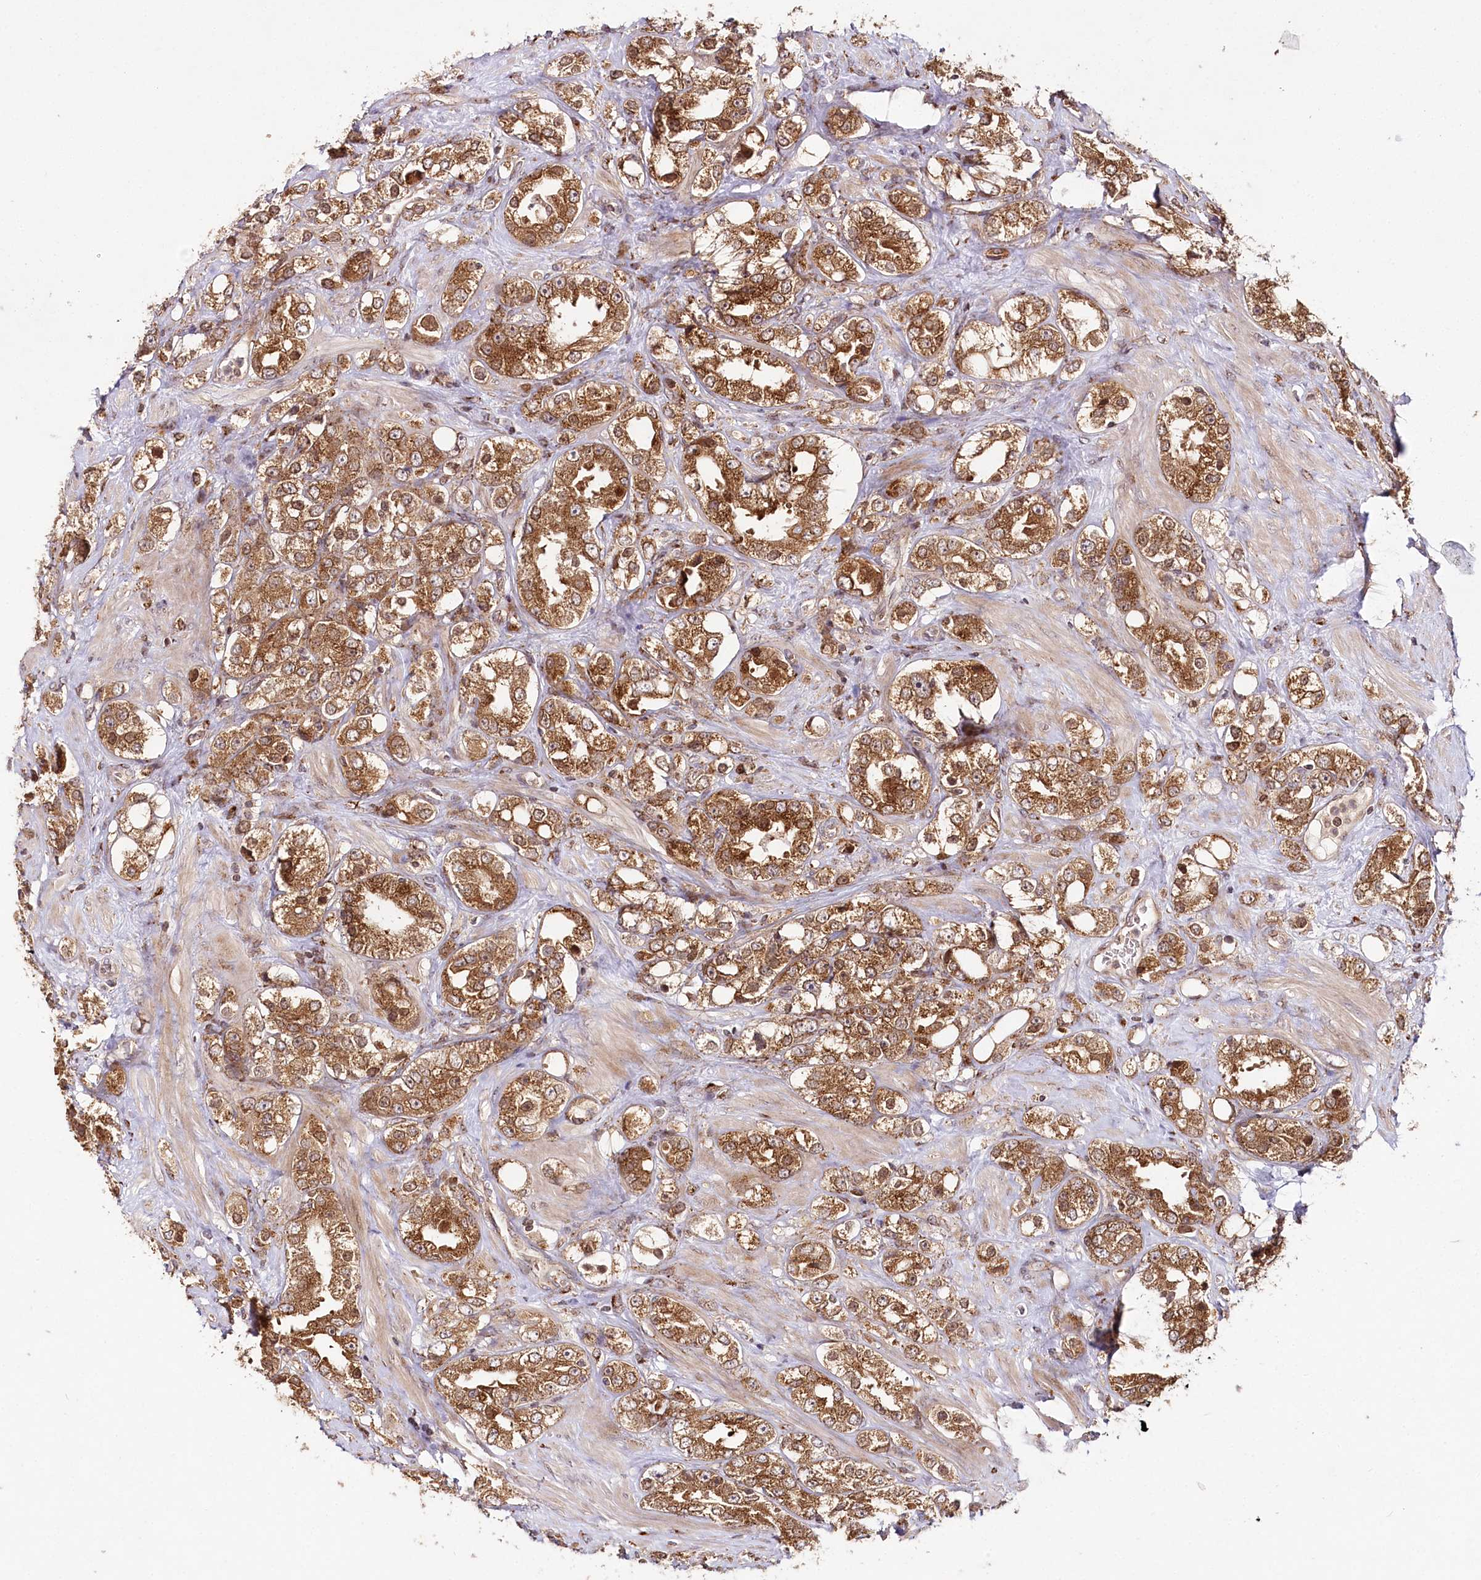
{"staining": {"intensity": "strong", "quantity": ">75%", "location": "cytoplasmic/membranous"}, "tissue": "prostate cancer", "cell_type": "Tumor cells", "image_type": "cancer", "snomed": [{"axis": "morphology", "description": "Adenocarcinoma, NOS"}, {"axis": "topography", "description": "Prostate"}], "caption": "Immunohistochemical staining of prostate cancer (adenocarcinoma) reveals high levels of strong cytoplasmic/membranous protein staining in about >75% of tumor cells.", "gene": "COPG1", "patient": {"sex": "male", "age": 79}}